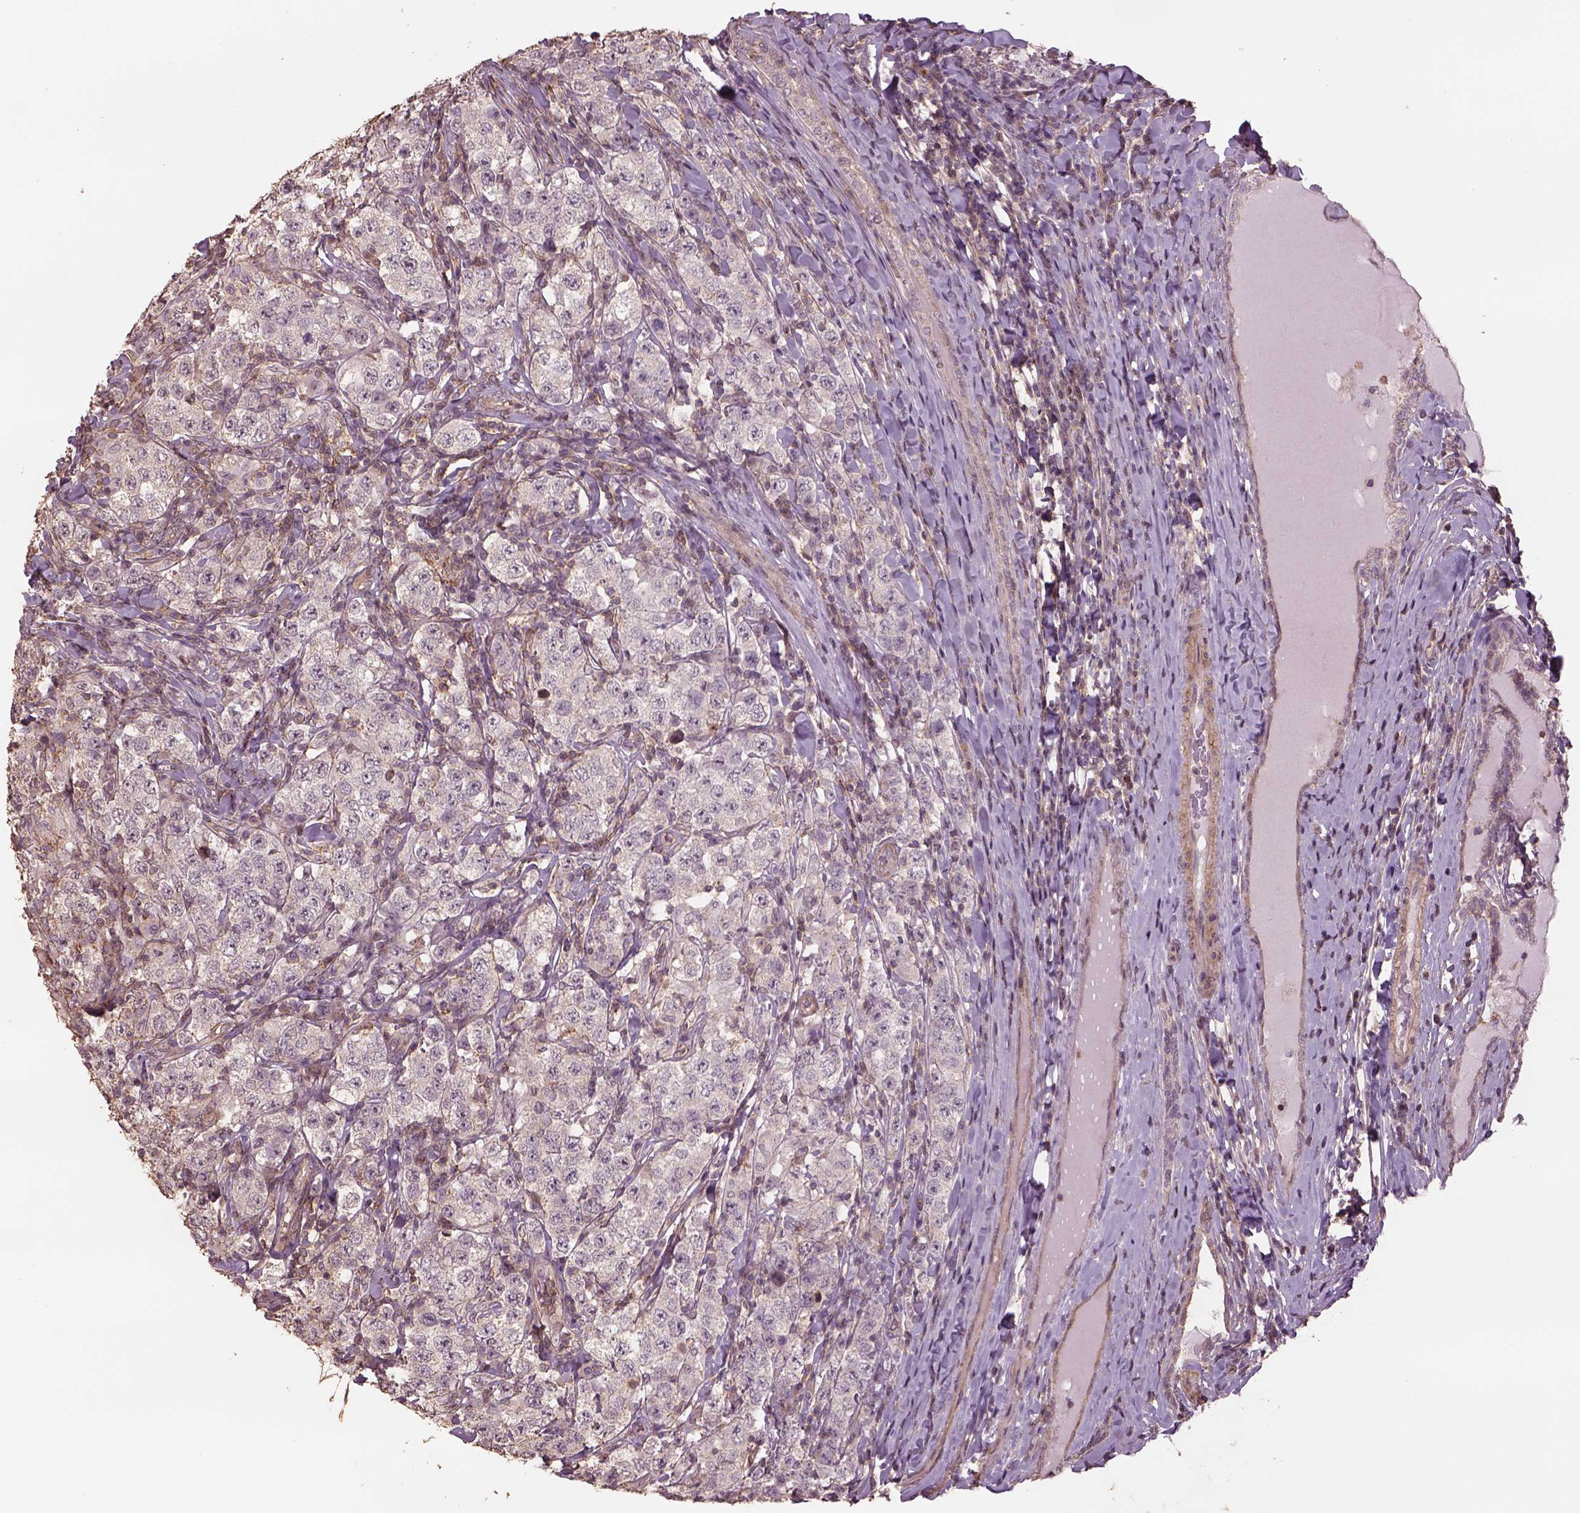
{"staining": {"intensity": "negative", "quantity": "none", "location": "none"}, "tissue": "testis cancer", "cell_type": "Tumor cells", "image_type": "cancer", "snomed": [{"axis": "morphology", "description": "Seminoma, NOS"}, {"axis": "morphology", "description": "Carcinoma, Embryonal, NOS"}, {"axis": "topography", "description": "Testis"}], "caption": "Immunohistochemical staining of human seminoma (testis) exhibits no significant positivity in tumor cells.", "gene": "LIN7A", "patient": {"sex": "male", "age": 41}}